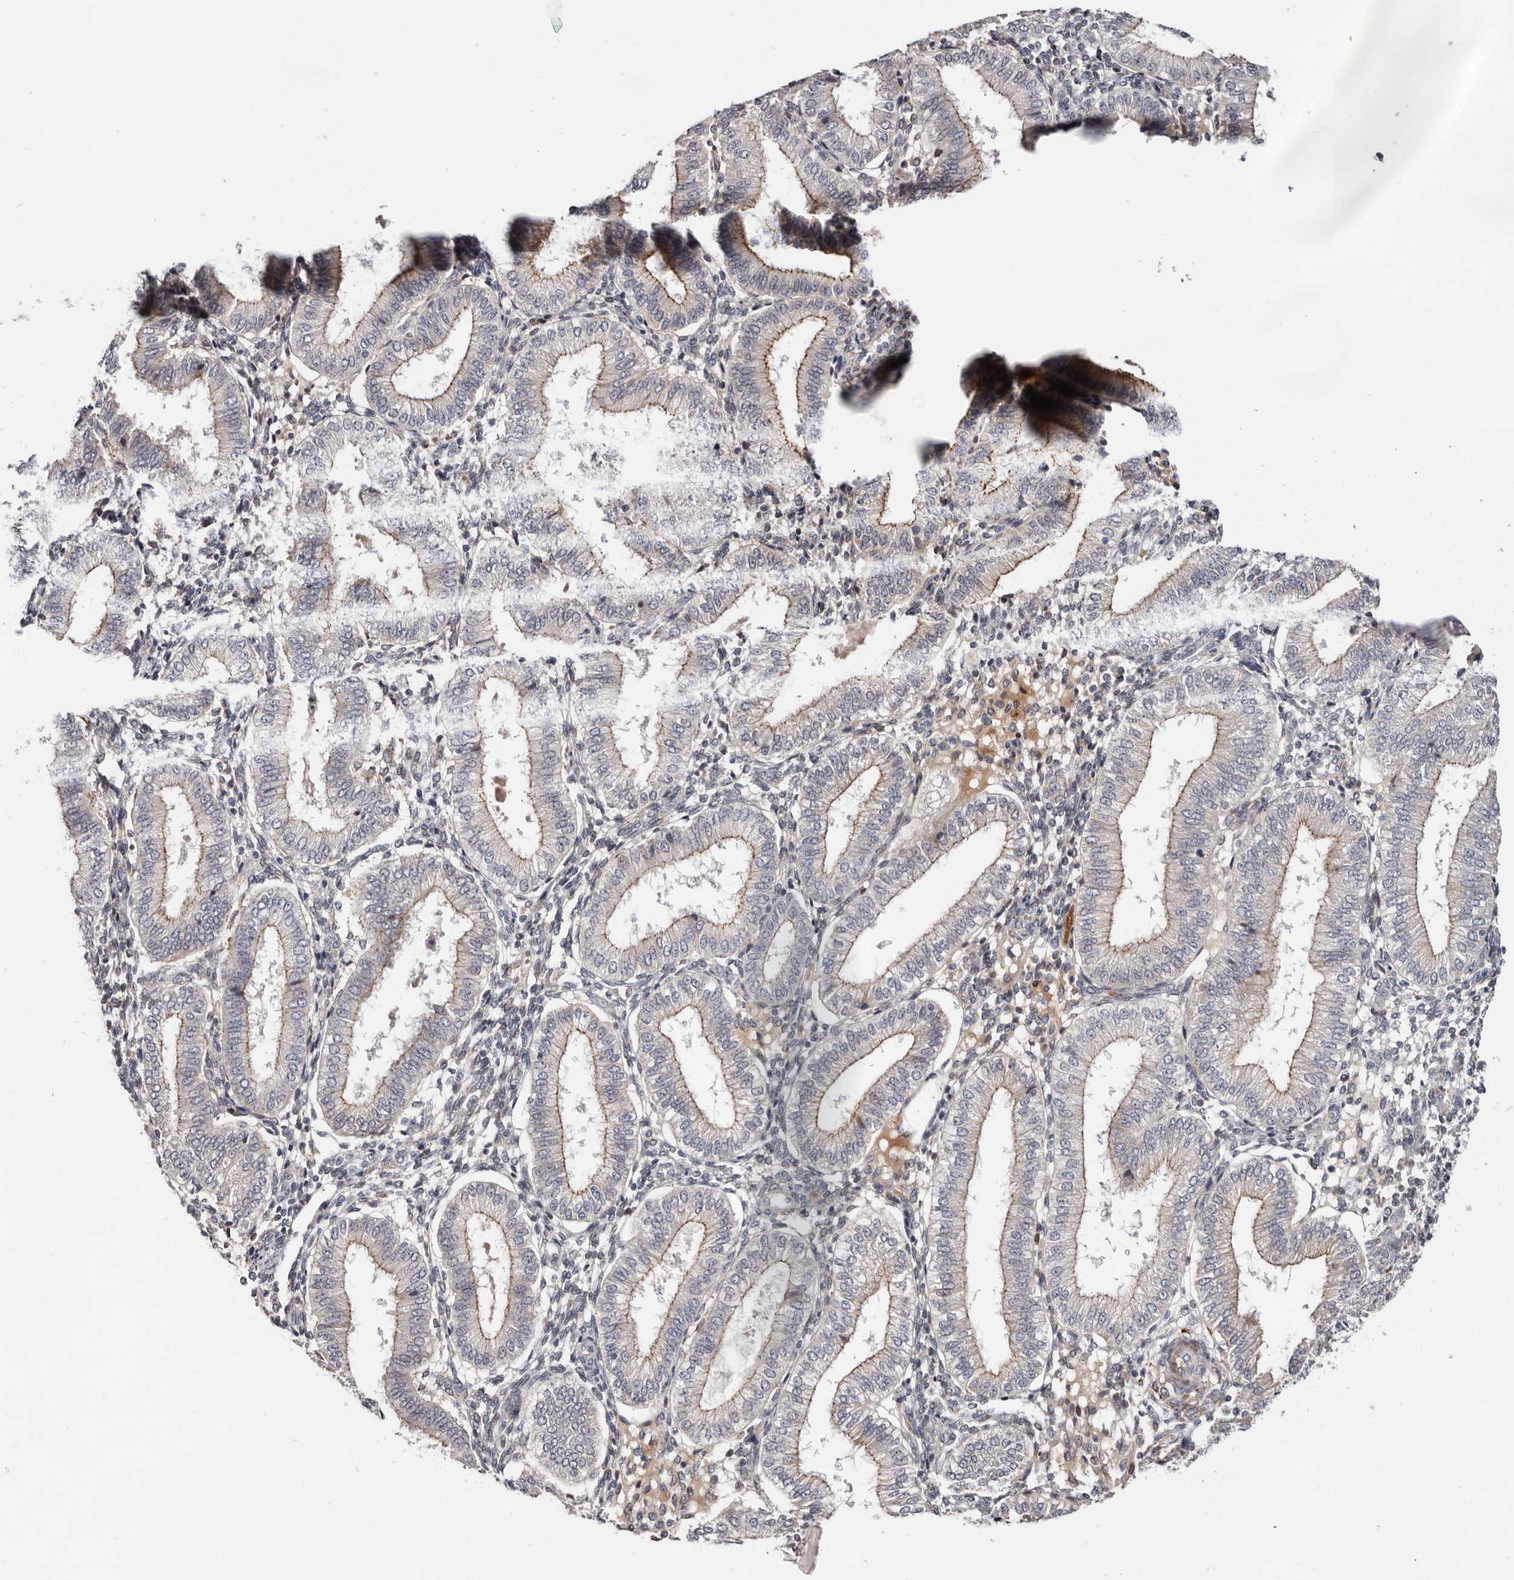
{"staining": {"intensity": "negative", "quantity": "none", "location": "none"}, "tissue": "endometrium", "cell_type": "Cells in endometrial stroma", "image_type": "normal", "snomed": [{"axis": "morphology", "description": "Normal tissue, NOS"}, {"axis": "topography", "description": "Endometrium"}], "caption": "This is a image of immunohistochemistry (IHC) staining of unremarkable endometrium, which shows no expression in cells in endometrial stroma.", "gene": "USH1C", "patient": {"sex": "female", "age": 39}}